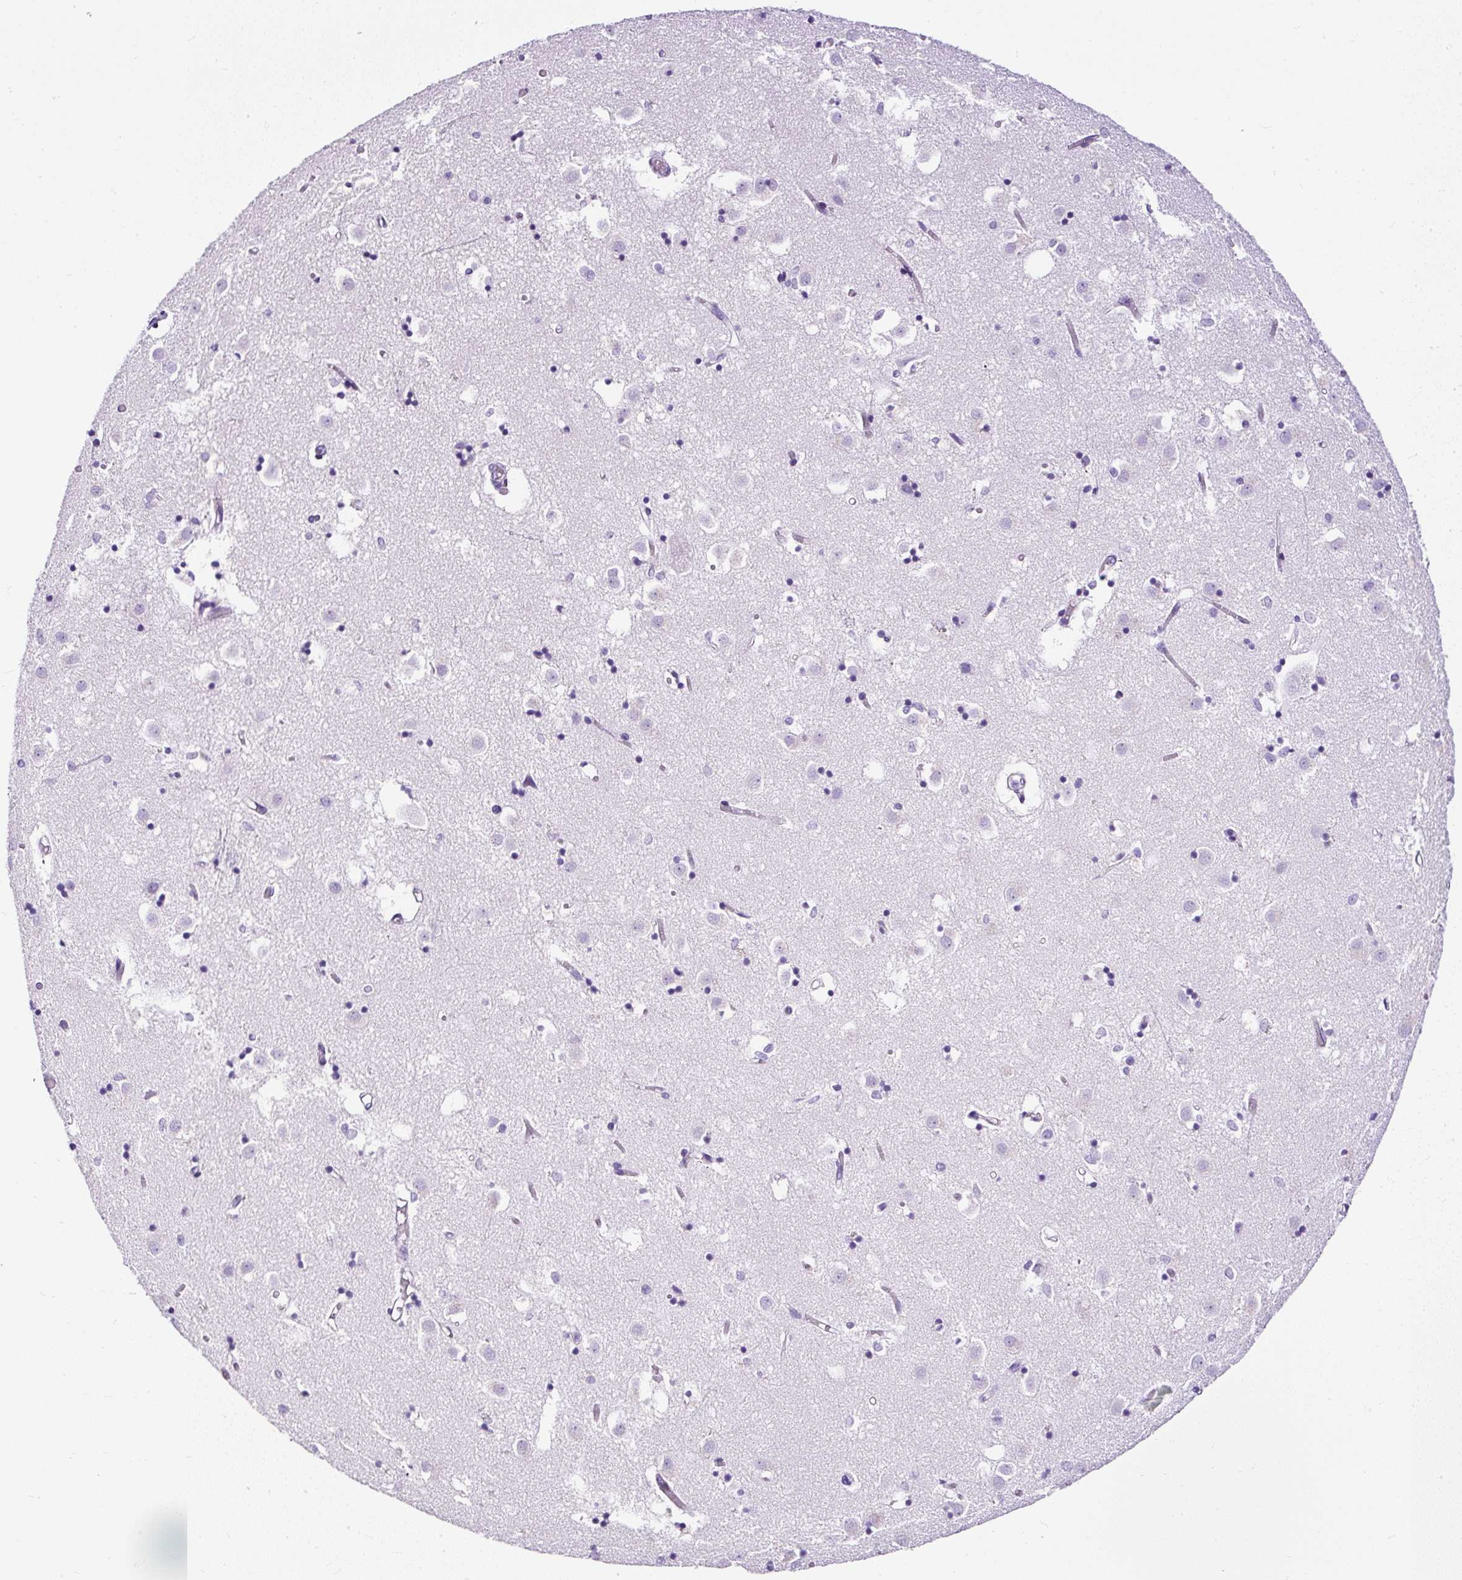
{"staining": {"intensity": "negative", "quantity": "none", "location": "none"}, "tissue": "caudate", "cell_type": "Glial cells", "image_type": "normal", "snomed": [{"axis": "morphology", "description": "Normal tissue, NOS"}, {"axis": "topography", "description": "Lateral ventricle wall"}], "caption": "High magnification brightfield microscopy of benign caudate stained with DAB (brown) and counterstained with hematoxylin (blue): glial cells show no significant positivity. Nuclei are stained in blue.", "gene": "STOX2", "patient": {"sex": "male", "age": 70}}